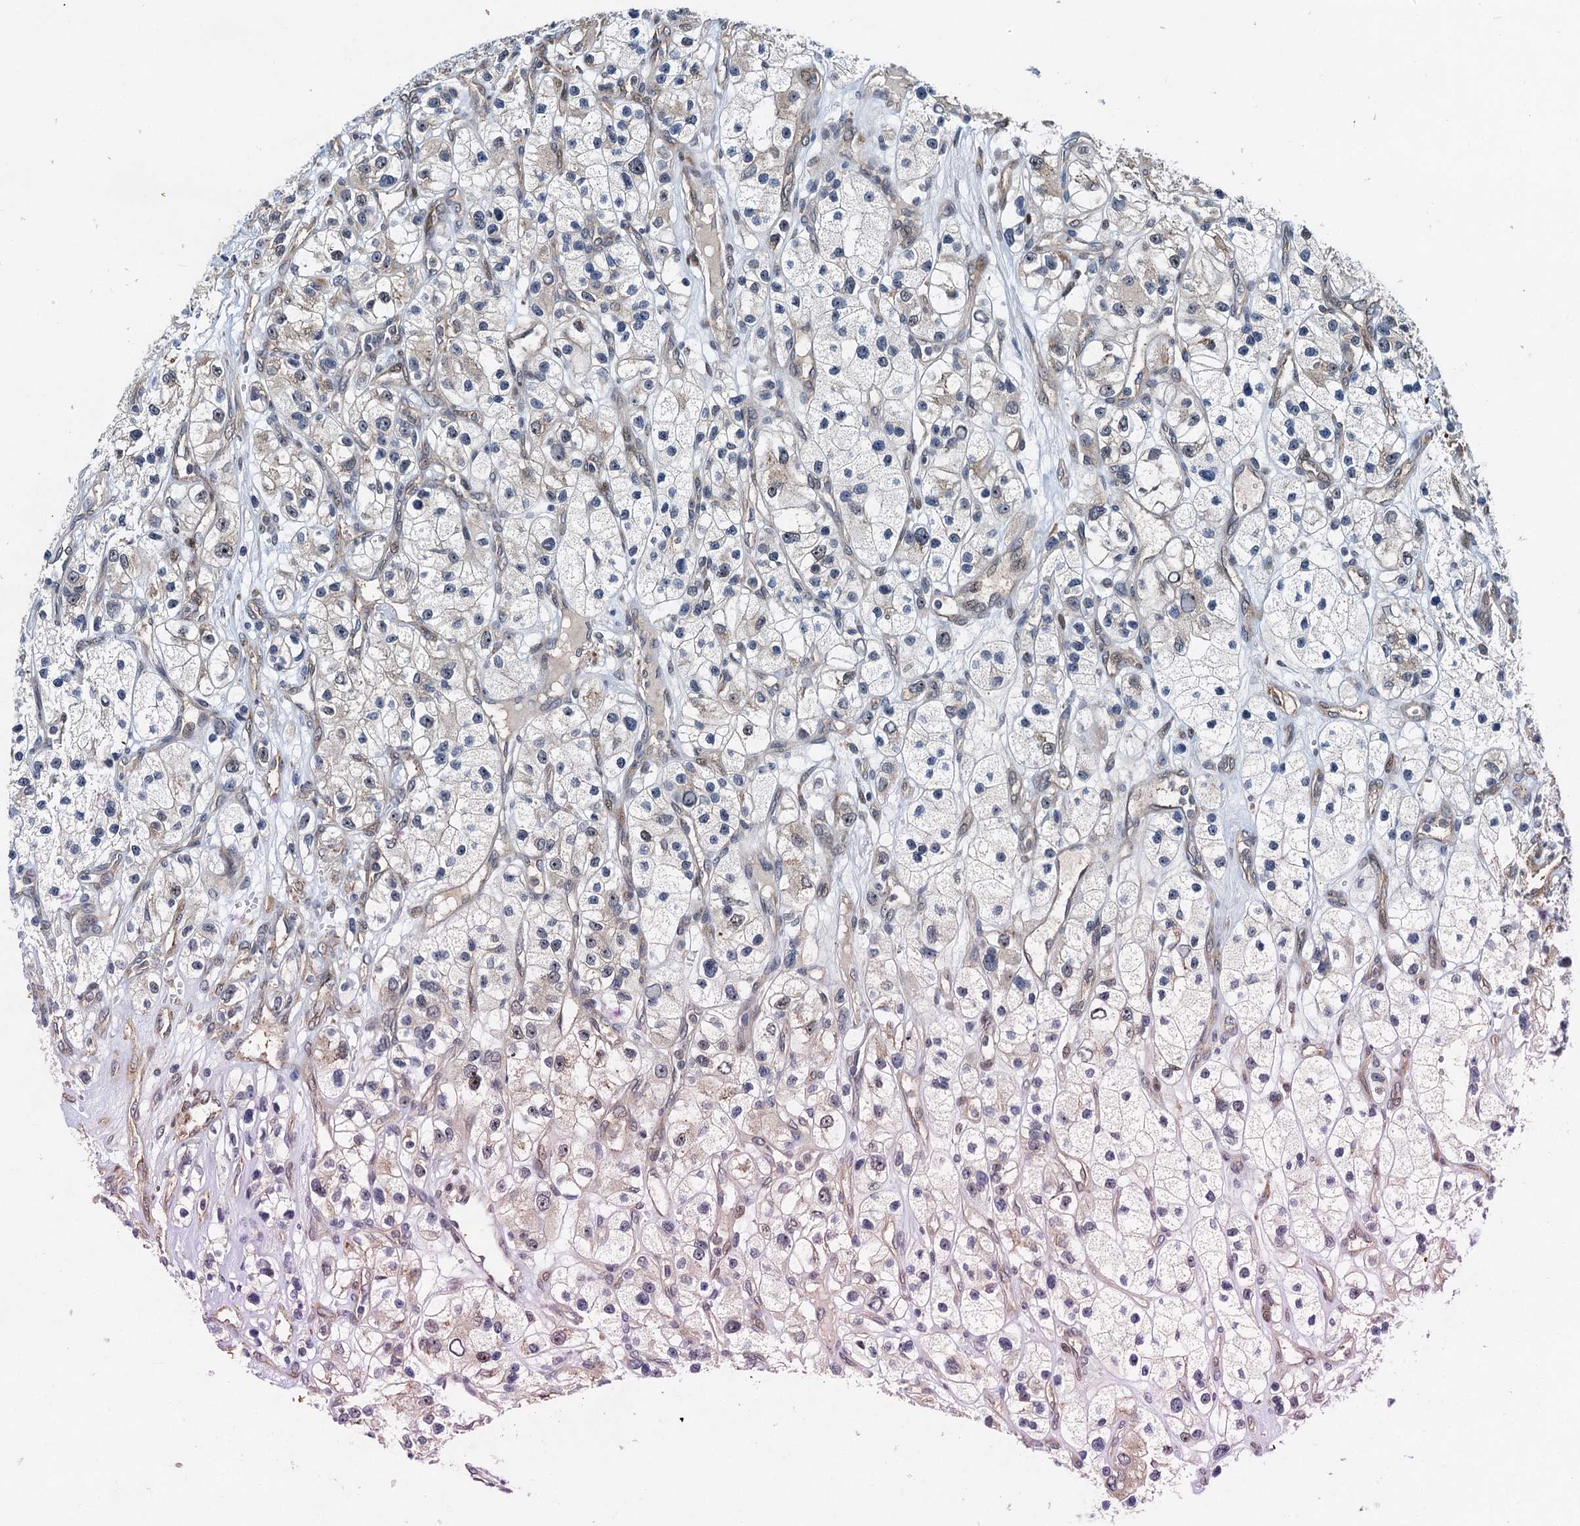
{"staining": {"intensity": "negative", "quantity": "none", "location": "none"}, "tissue": "renal cancer", "cell_type": "Tumor cells", "image_type": "cancer", "snomed": [{"axis": "morphology", "description": "Adenocarcinoma, NOS"}, {"axis": "topography", "description": "Kidney"}], "caption": "IHC histopathology image of neoplastic tissue: human renal adenocarcinoma stained with DAB (3,3'-diaminobenzidine) demonstrates no significant protein staining in tumor cells.", "gene": "DNAJC21", "patient": {"sex": "female", "age": 57}}